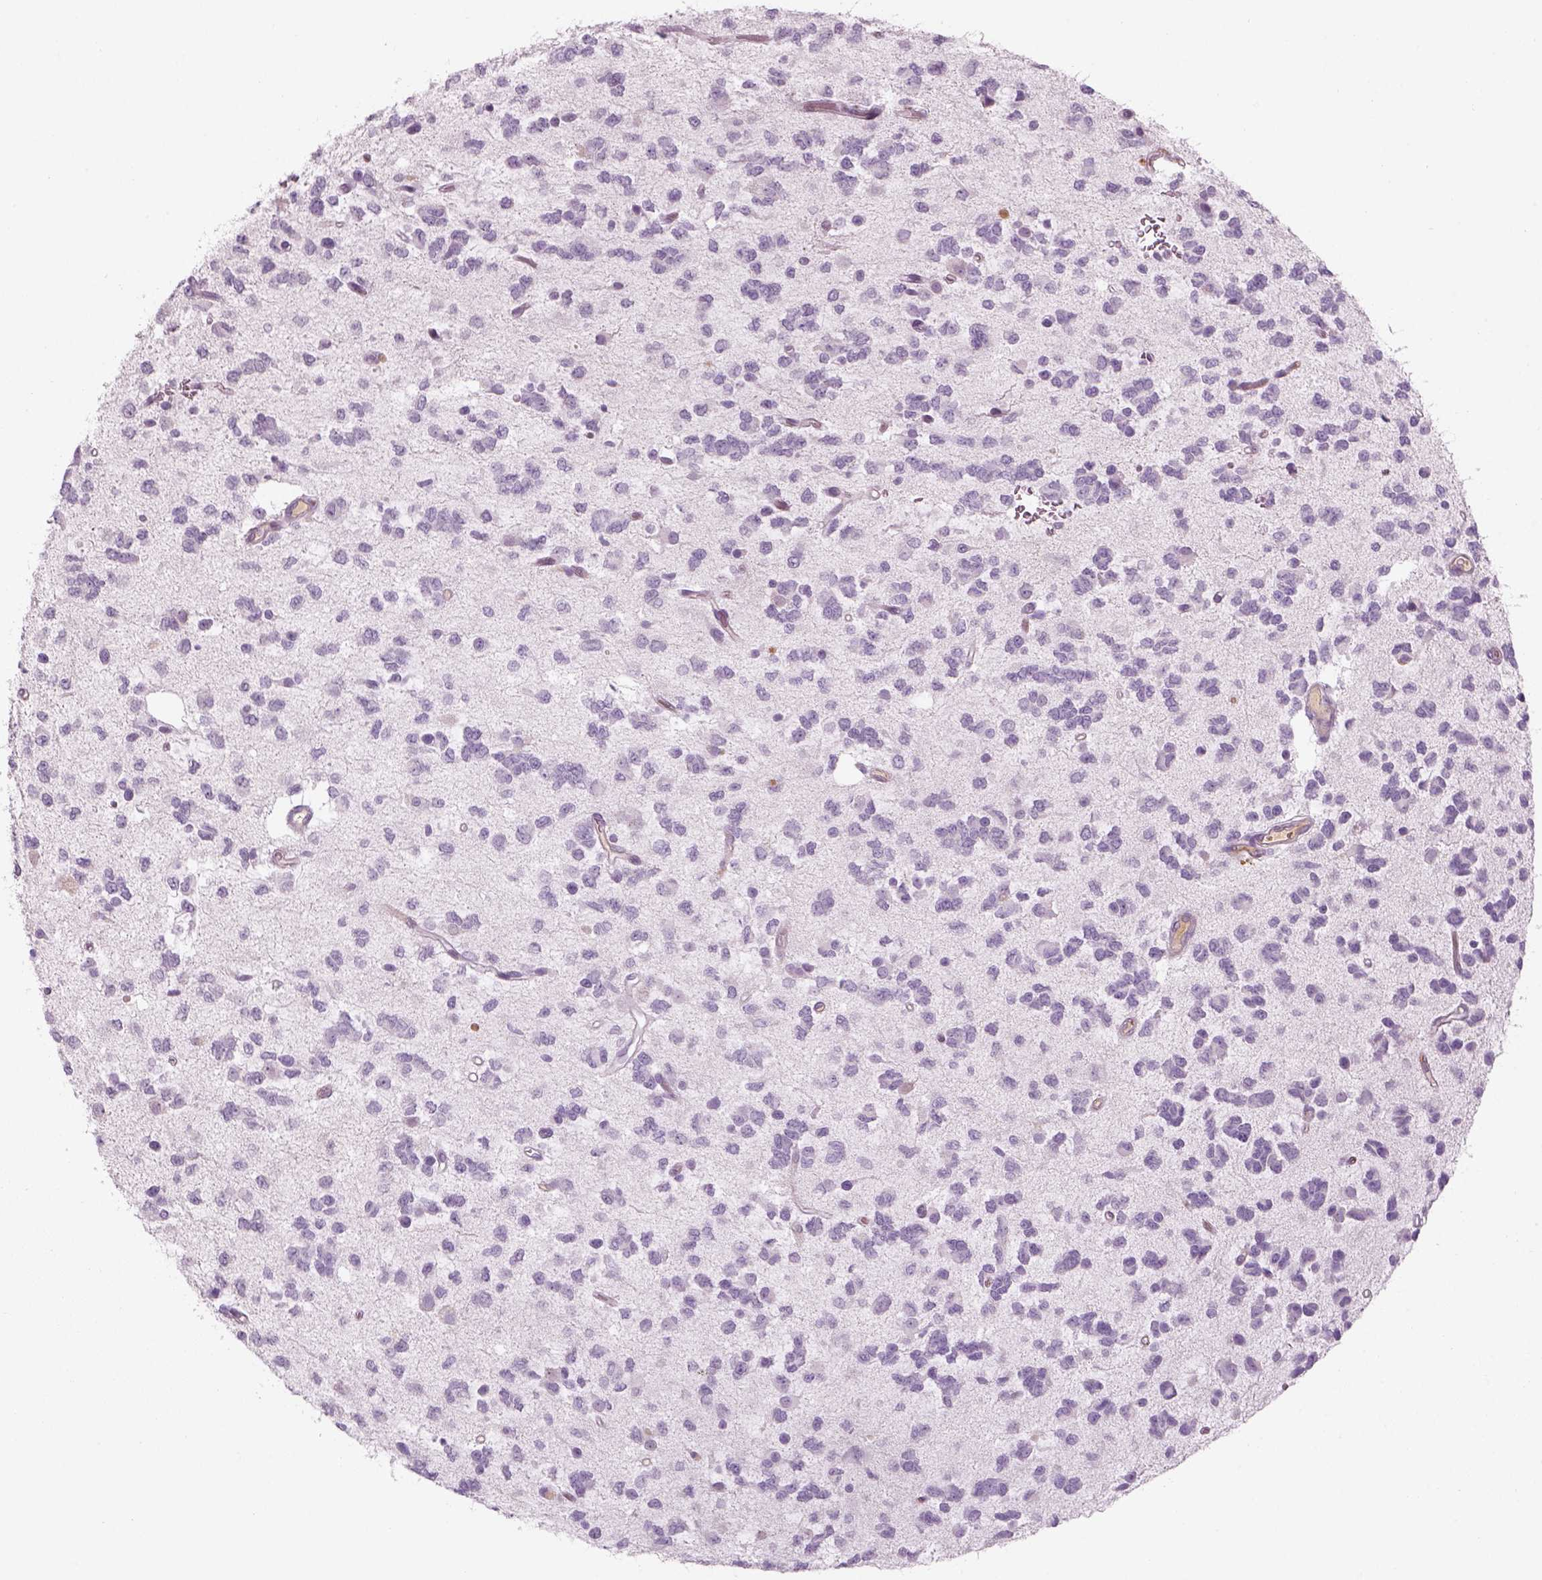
{"staining": {"intensity": "negative", "quantity": "none", "location": "none"}, "tissue": "glioma", "cell_type": "Tumor cells", "image_type": "cancer", "snomed": [{"axis": "morphology", "description": "Glioma, malignant, Low grade"}, {"axis": "topography", "description": "Brain"}], "caption": "Tumor cells show no significant protein staining in glioma.", "gene": "PABPC1L2B", "patient": {"sex": "female", "age": 45}}